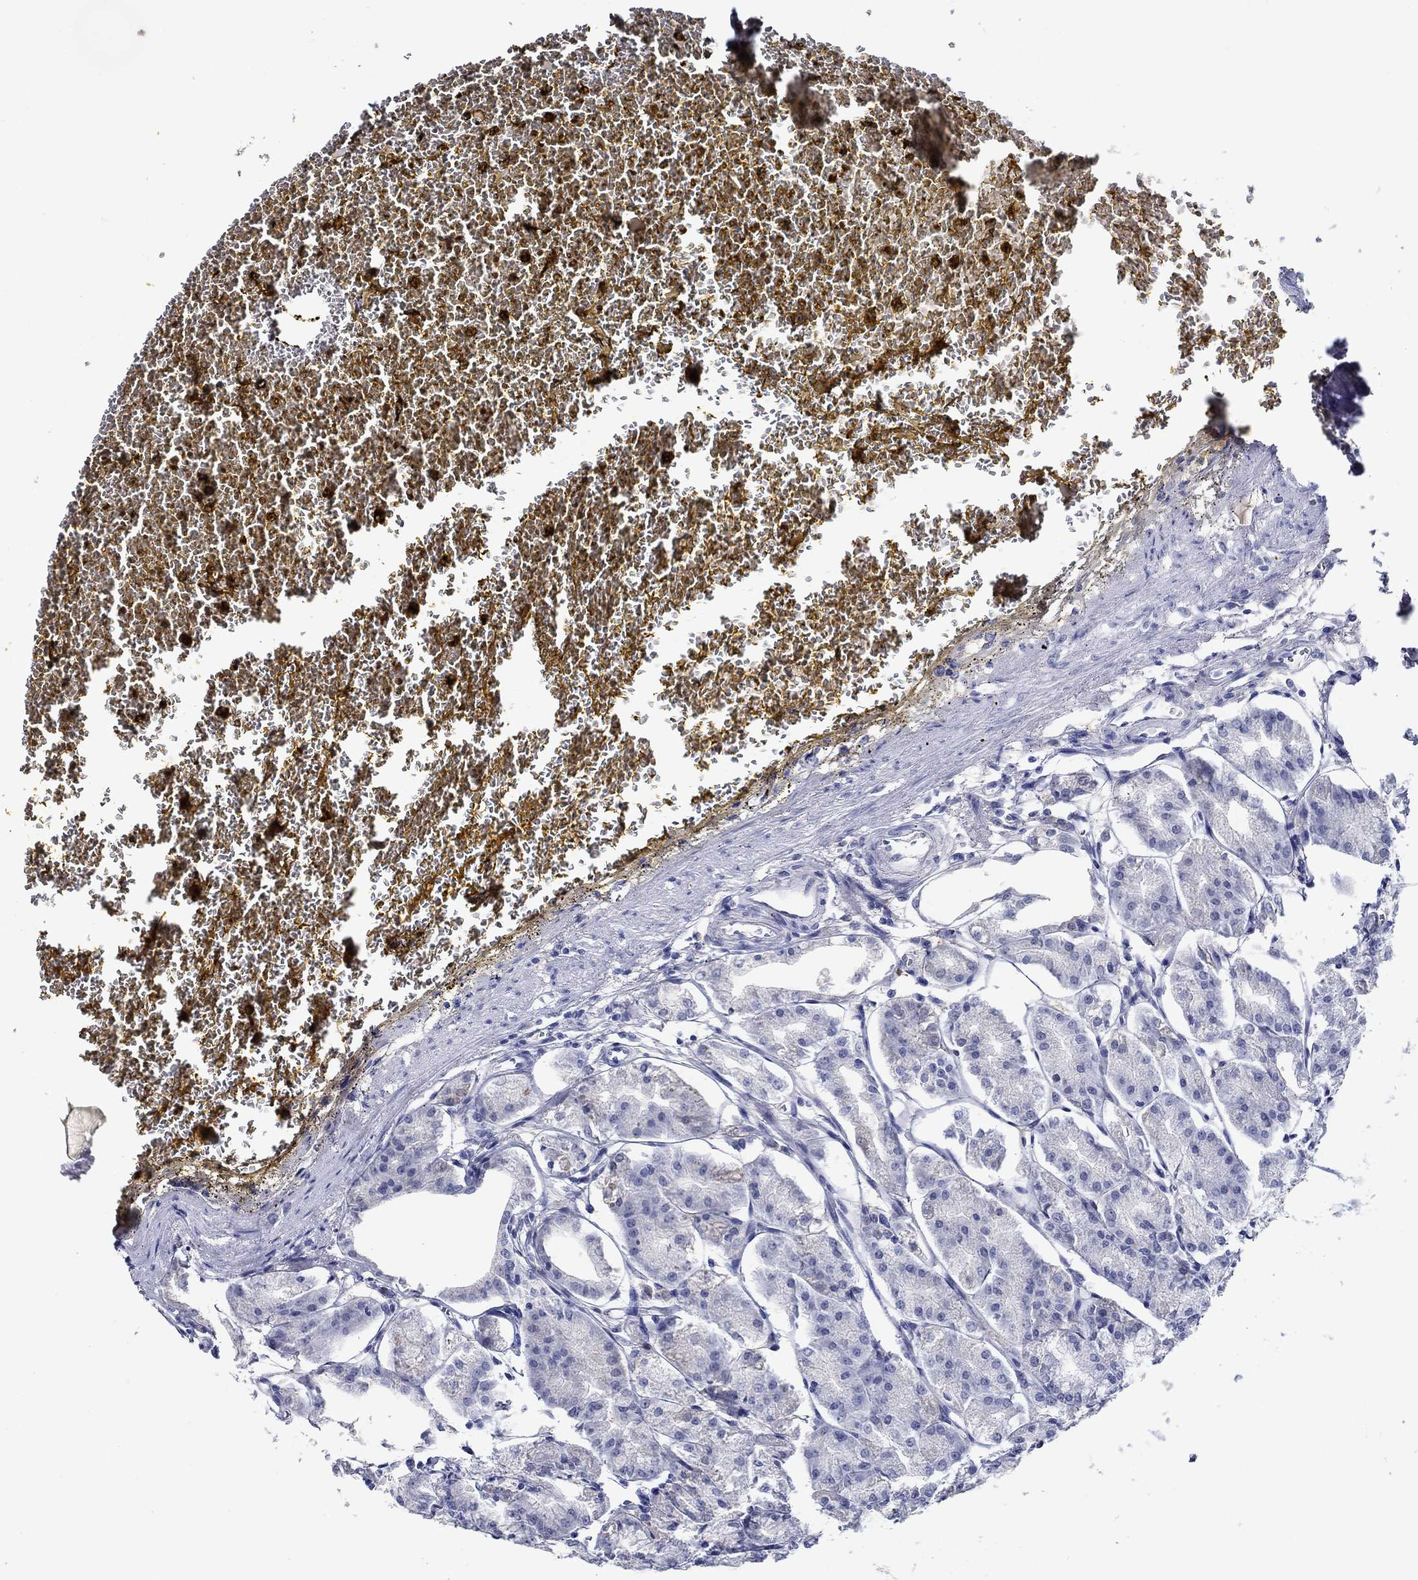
{"staining": {"intensity": "negative", "quantity": "none", "location": "none"}, "tissue": "stomach", "cell_type": "Glandular cells", "image_type": "normal", "snomed": [{"axis": "morphology", "description": "Normal tissue, NOS"}, {"axis": "topography", "description": "Stomach, lower"}], "caption": "This is a histopathology image of immunohistochemistry staining of normal stomach, which shows no positivity in glandular cells.", "gene": "MC2R", "patient": {"sex": "male", "age": 71}}